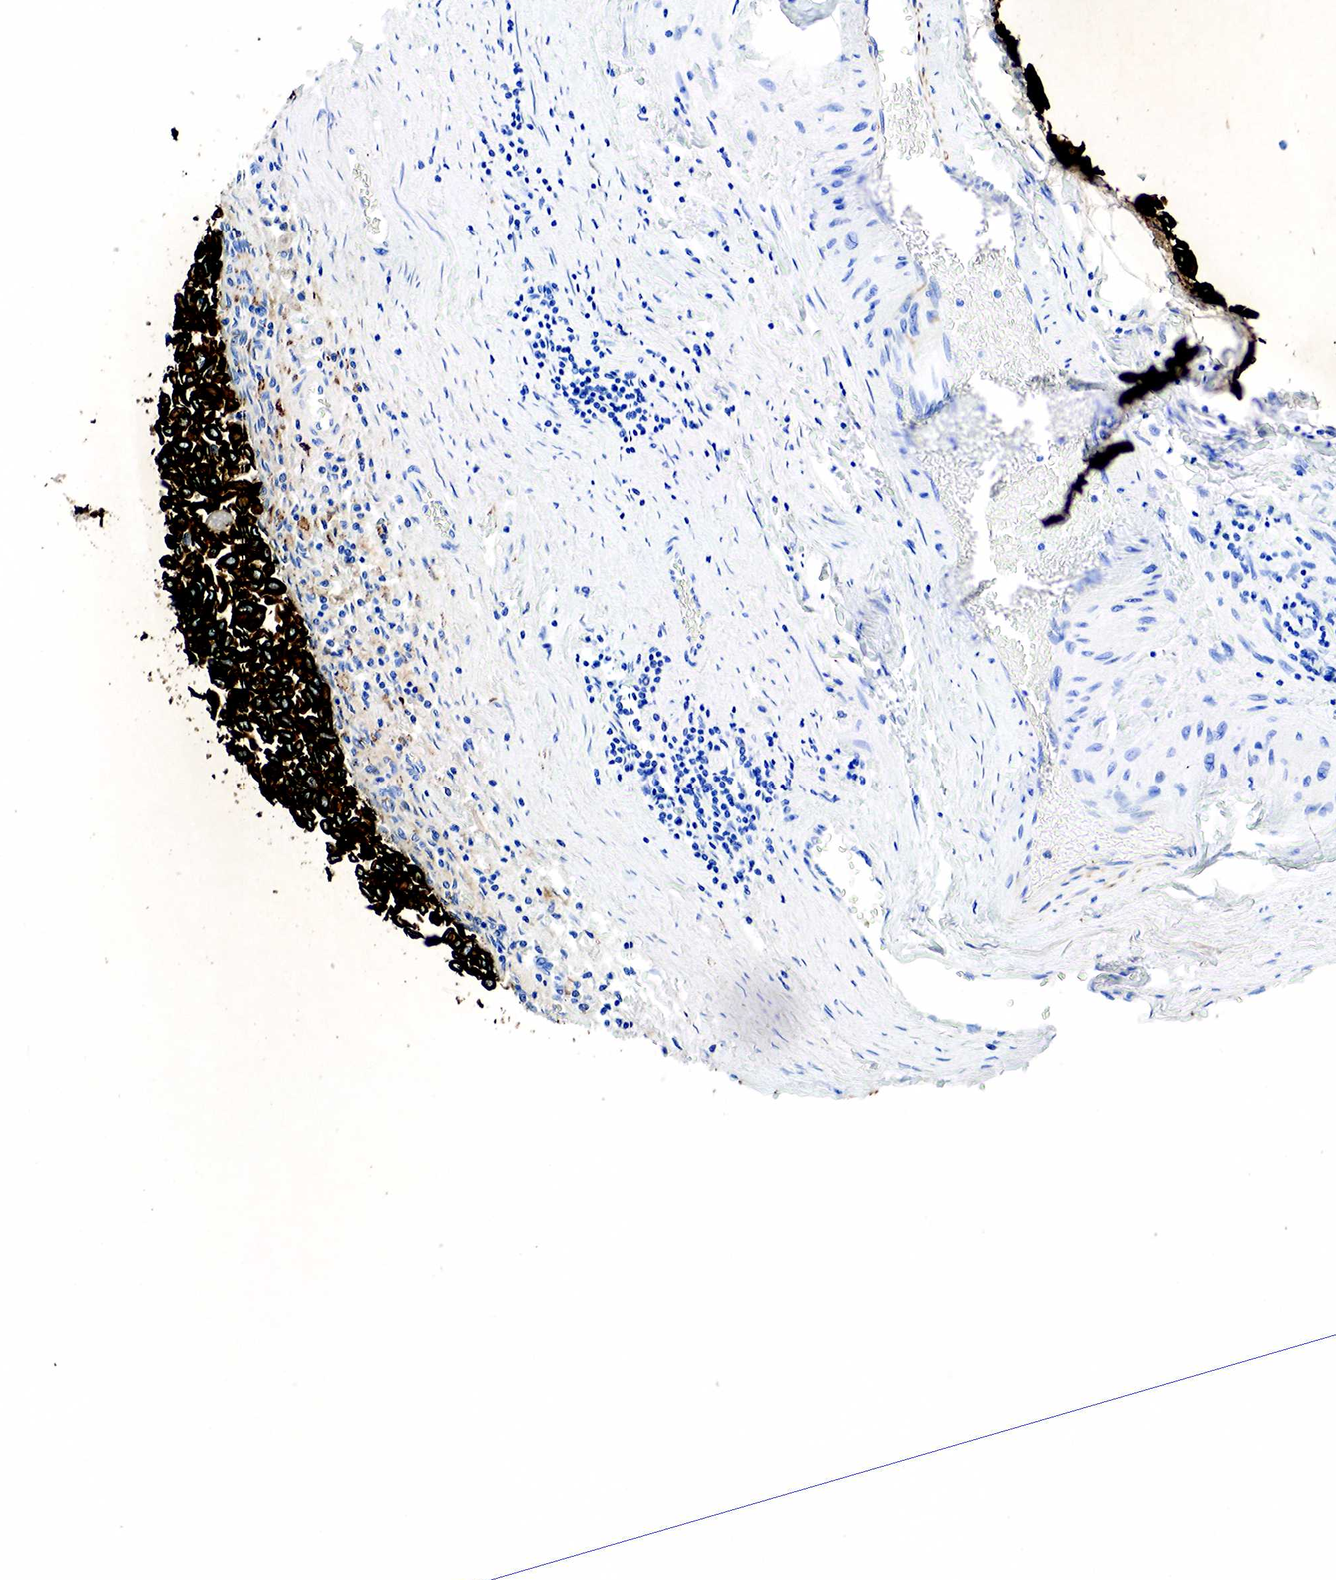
{"staining": {"intensity": "strong", "quantity": ">75%", "location": "cytoplasmic/membranous"}, "tissue": "urothelial cancer", "cell_type": "Tumor cells", "image_type": "cancer", "snomed": [{"axis": "morphology", "description": "Urothelial carcinoma, Low grade"}, {"axis": "topography", "description": "Urinary bladder"}], "caption": "This histopathology image demonstrates immunohistochemistry (IHC) staining of urothelial carcinoma (low-grade), with high strong cytoplasmic/membranous staining in approximately >75% of tumor cells.", "gene": "KRT7", "patient": {"sex": "male", "age": 64}}